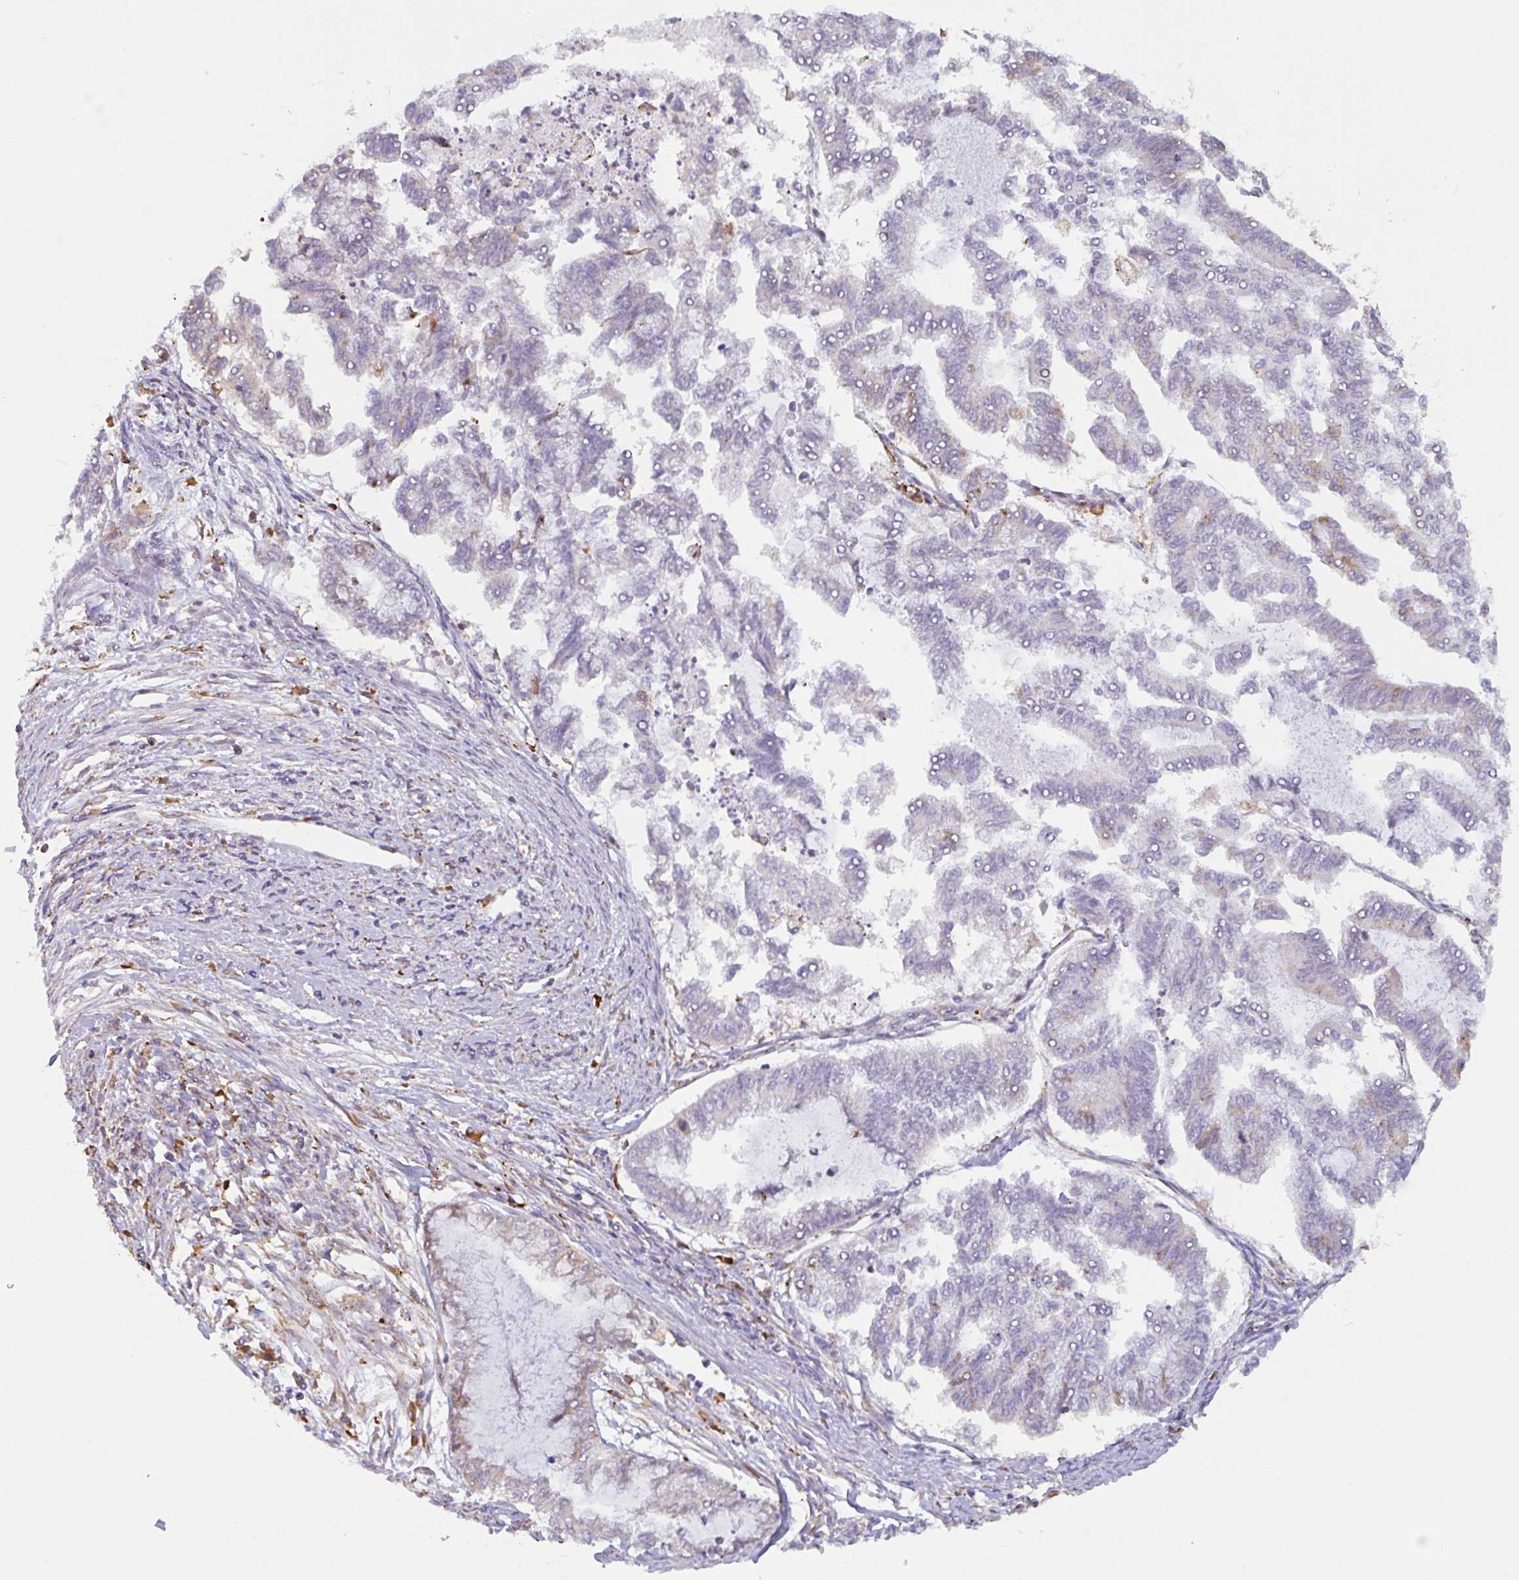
{"staining": {"intensity": "moderate", "quantity": "<25%", "location": "cytoplasmic/membranous"}, "tissue": "endometrial cancer", "cell_type": "Tumor cells", "image_type": "cancer", "snomed": [{"axis": "morphology", "description": "Adenocarcinoma, NOS"}, {"axis": "topography", "description": "Endometrium"}], "caption": "Immunohistochemical staining of human endometrial adenocarcinoma reveals low levels of moderate cytoplasmic/membranous protein expression in about <25% of tumor cells. Nuclei are stained in blue.", "gene": "DOK4", "patient": {"sex": "female", "age": 79}}